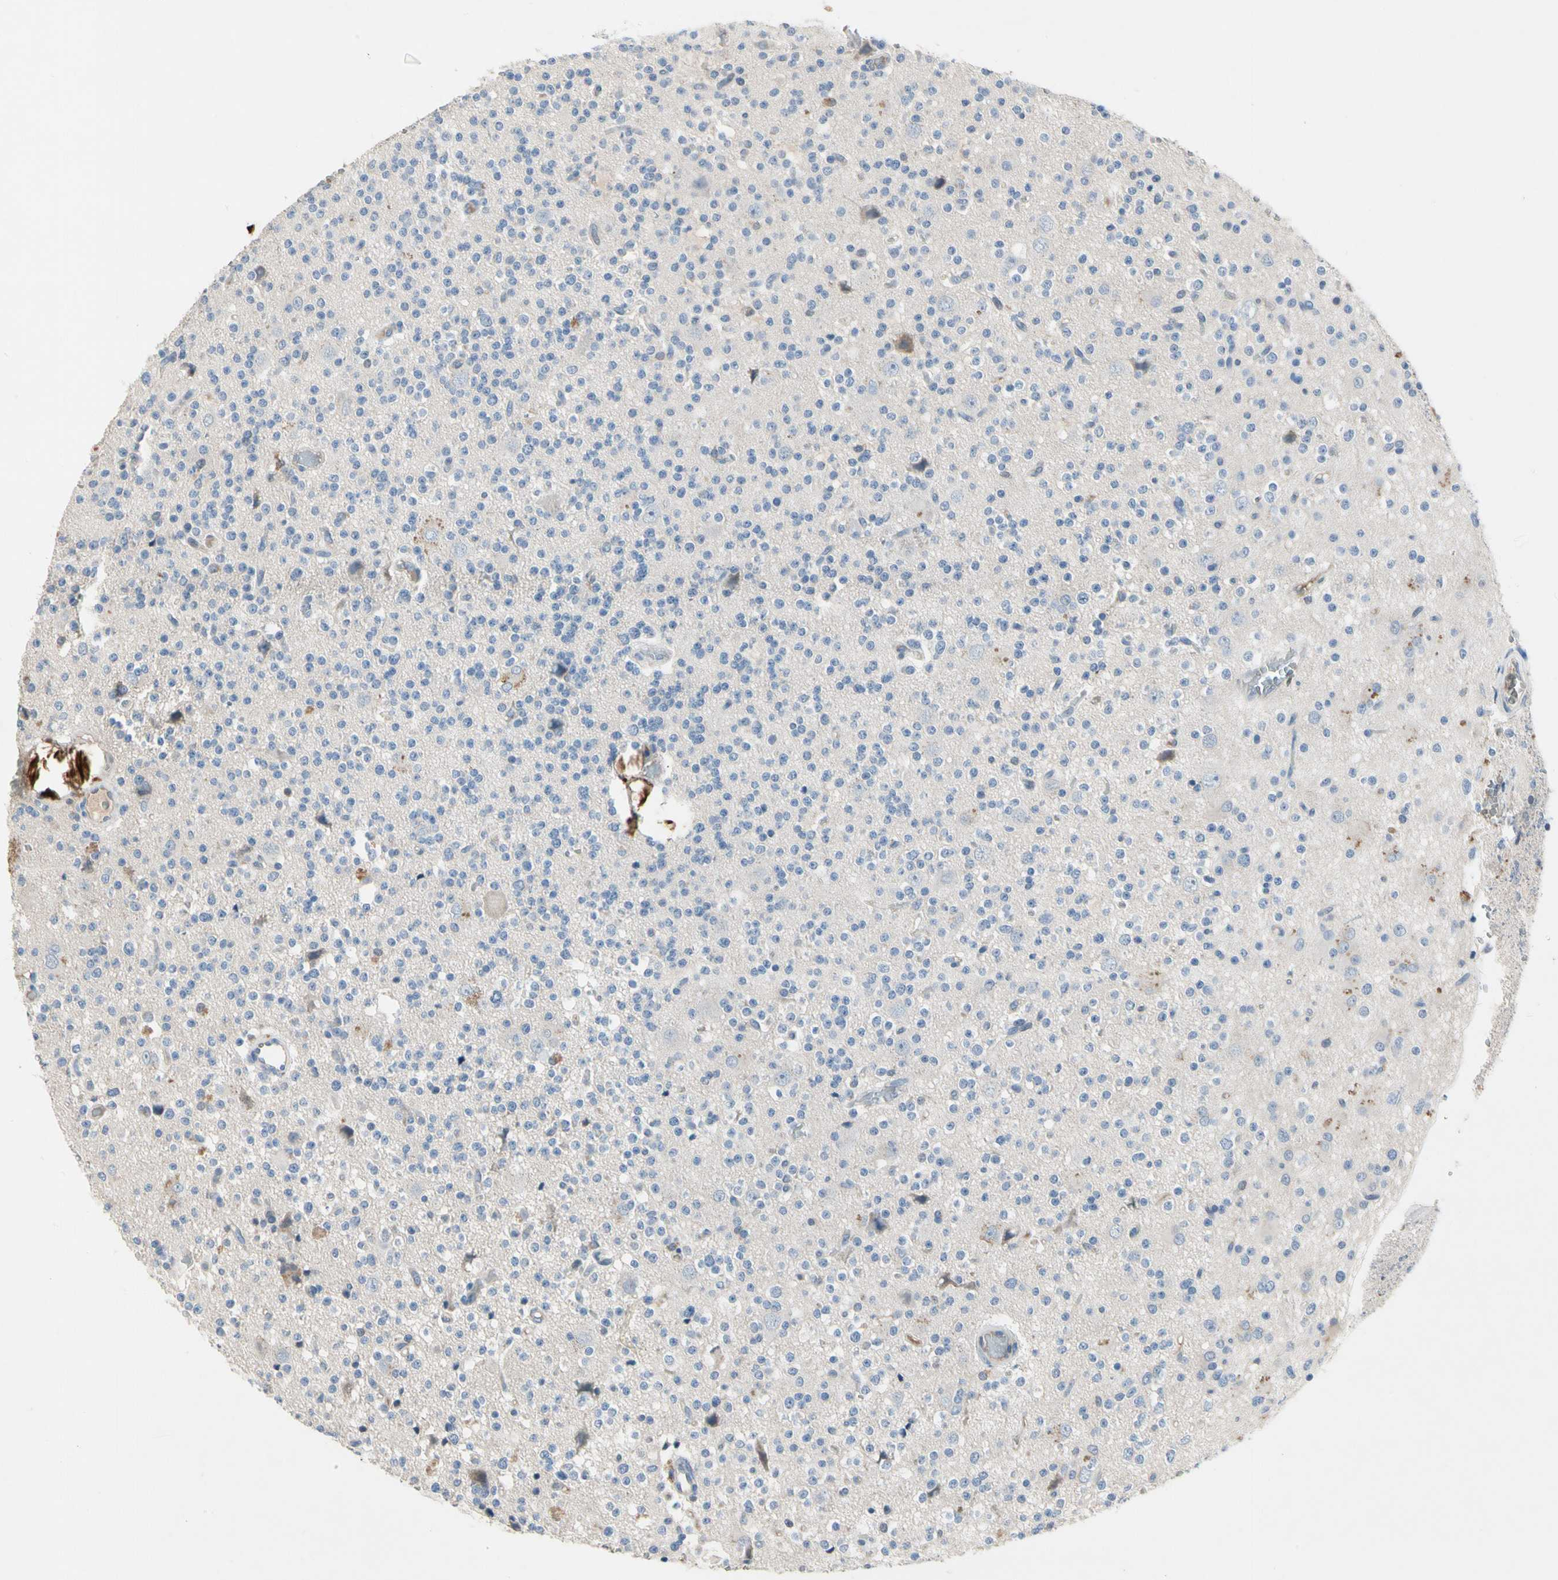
{"staining": {"intensity": "negative", "quantity": "none", "location": "none"}, "tissue": "glioma", "cell_type": "Tumor cells", "image_type": "cancer", "snomed": [{"axis": "morphology", "description": "Glioma, malignant, High grade"}, {"axis": "topography", "description": "Brain"}], "caption": "Immunohistochemistry (IHC) photomicrograph of neoplastic tissue: malignant glioma (high-grade) stained with DAB (3,3'-diaminobenzidine) displays no significant protein staining in tumor cells.", "gene": "ECRG4", "patient": {"sex": "male", "age": 47}}